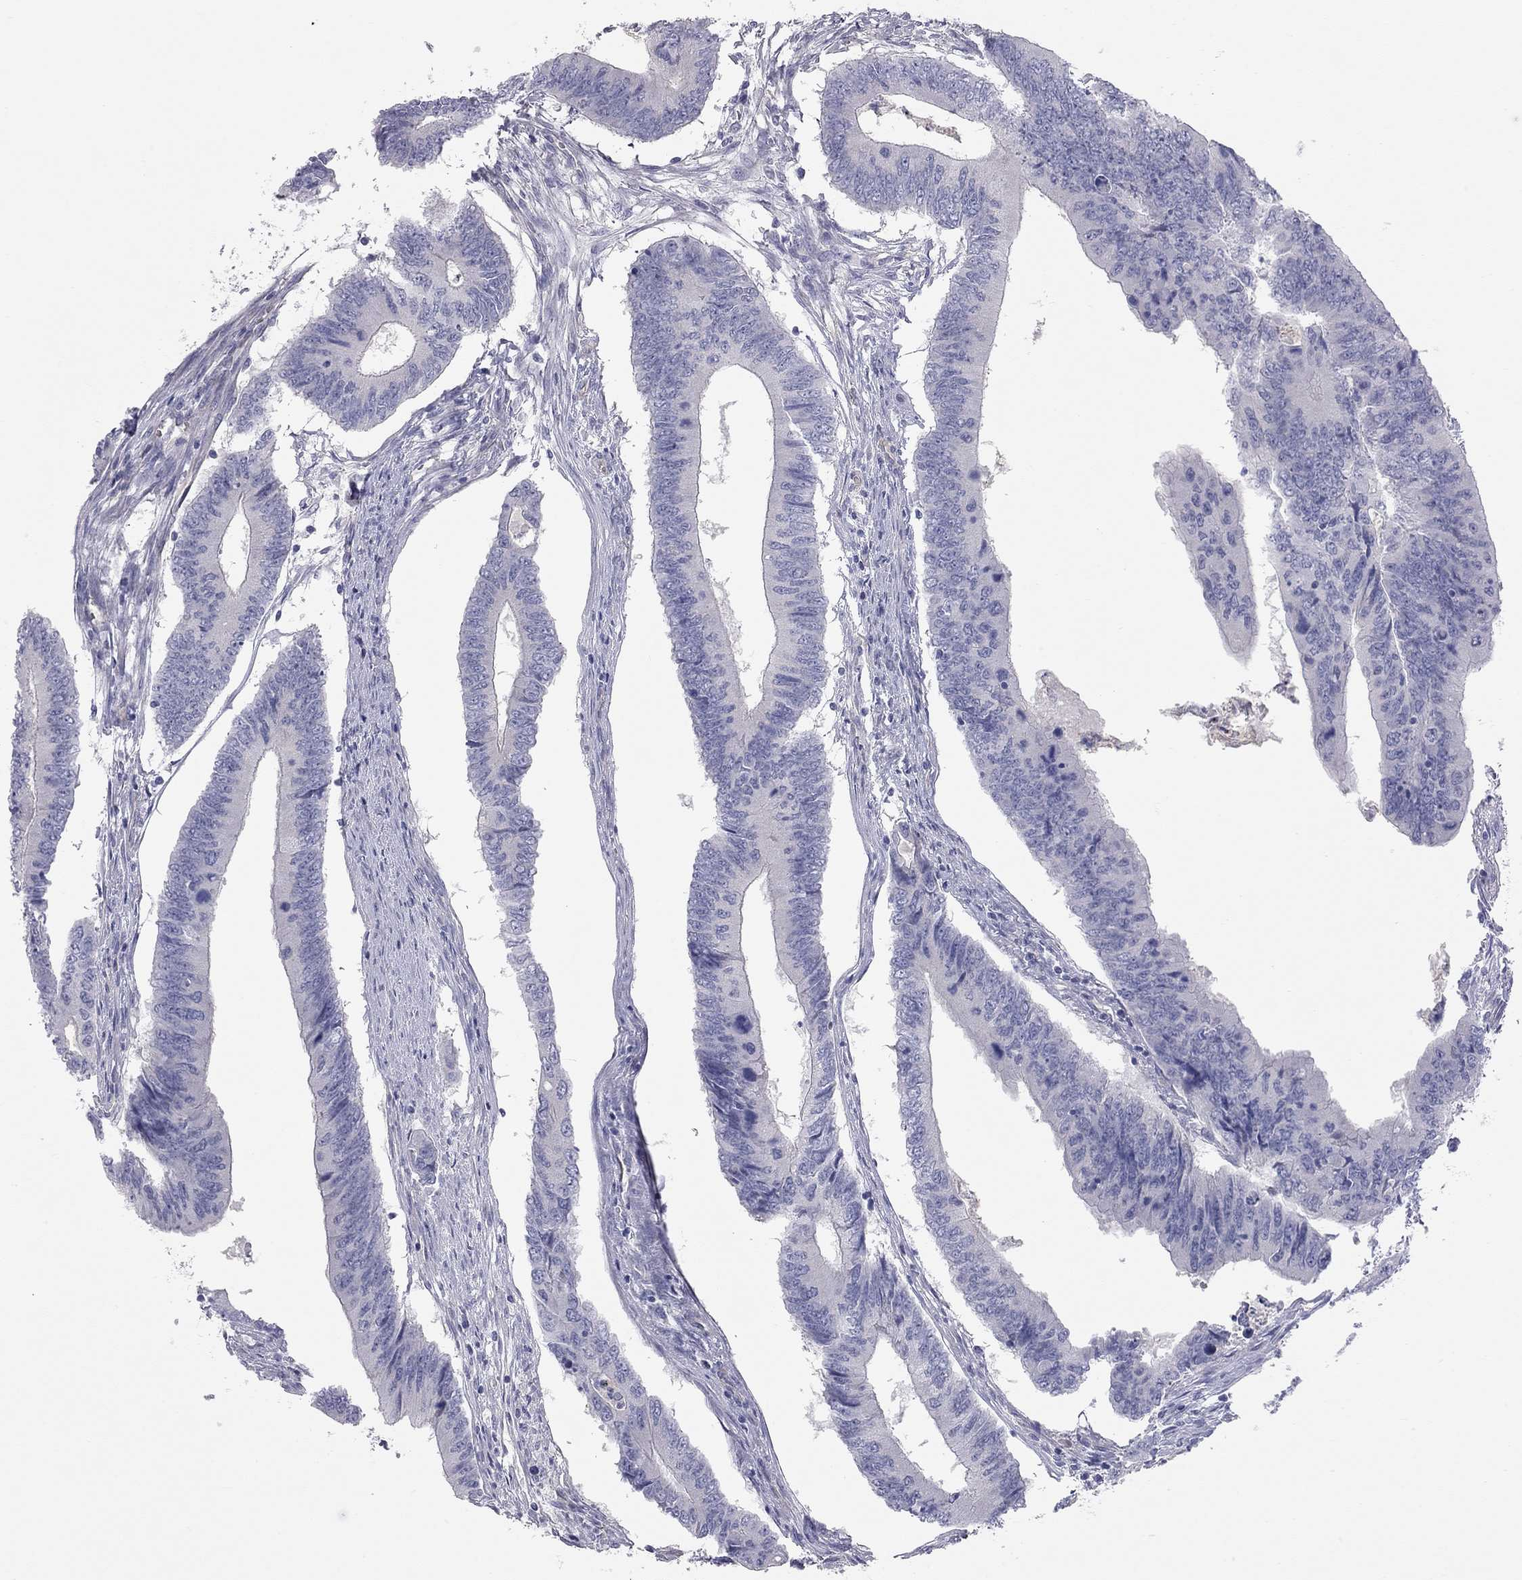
{"staining": {"intensity": "negative", "quantity": "none", "location": "none"}, "tissue": "colorectal cancer", "cell_type": "Tumor cells", "image_type": "cancer", "snomed": [{"axis": "morphology", "description": "Adenocarcinoma, NOS"}, {"axis": "topography", "description": "Colon"}], "caption": "This is an IHC photomicrograph of human colorectal cancer (adenocarcinoma). There is no expression in tumor cells.", "gene": "GPRC5B", "patient": {"sex": "male", "age": 53}}